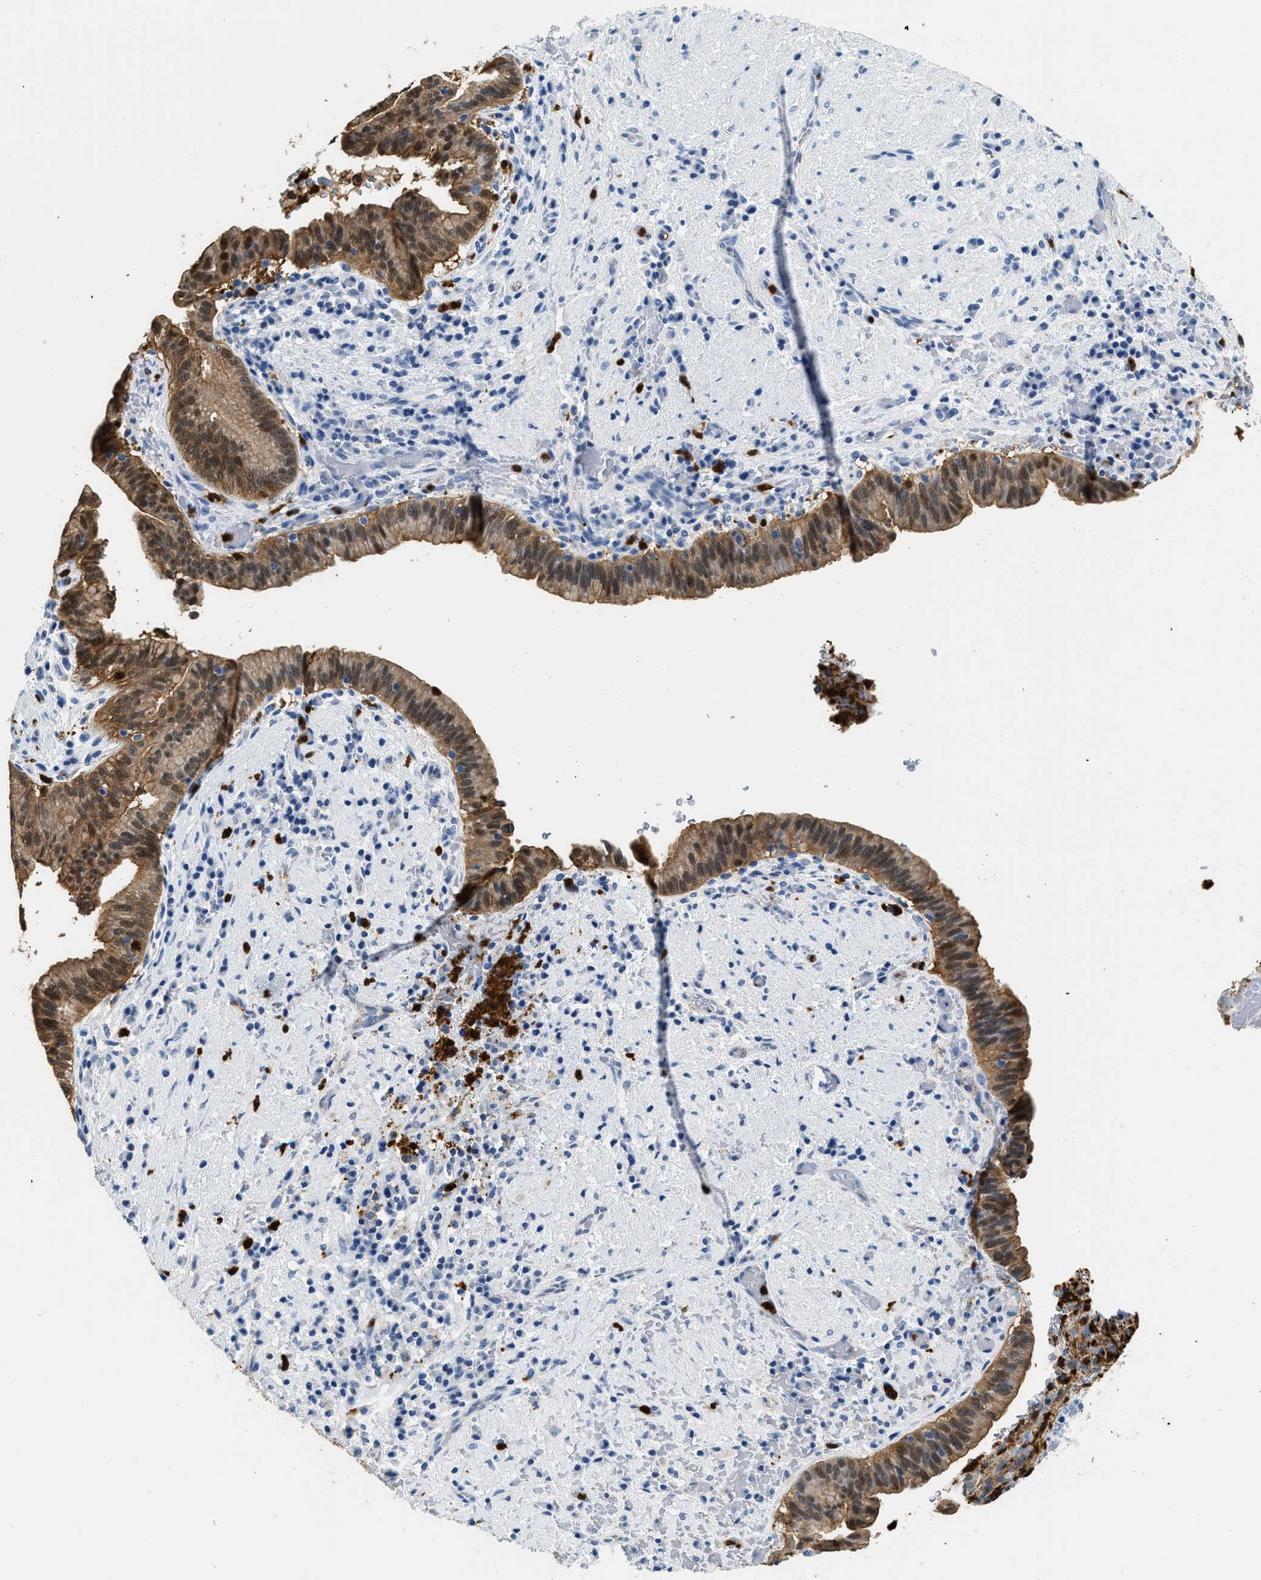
{"staining": {"intensity": "moderate", "quantity": ">75%", "location": "cytoplasmic/membranous,nuclear"}, "tissue": "liver cancer", "cell_type": "Tumor cells", "image_type": "cancer", "snomed": [{"axis": "morphology", "description": "Cholangiocarcinoma"}, {"axis": "topography", "description": "Liver"}], "caption": "Liver cancer stained with a protein marker demonstrates moderate staining in tumor cells.", "gene": "ANXA3", "patient": {"sex": "female", "age": 38}}